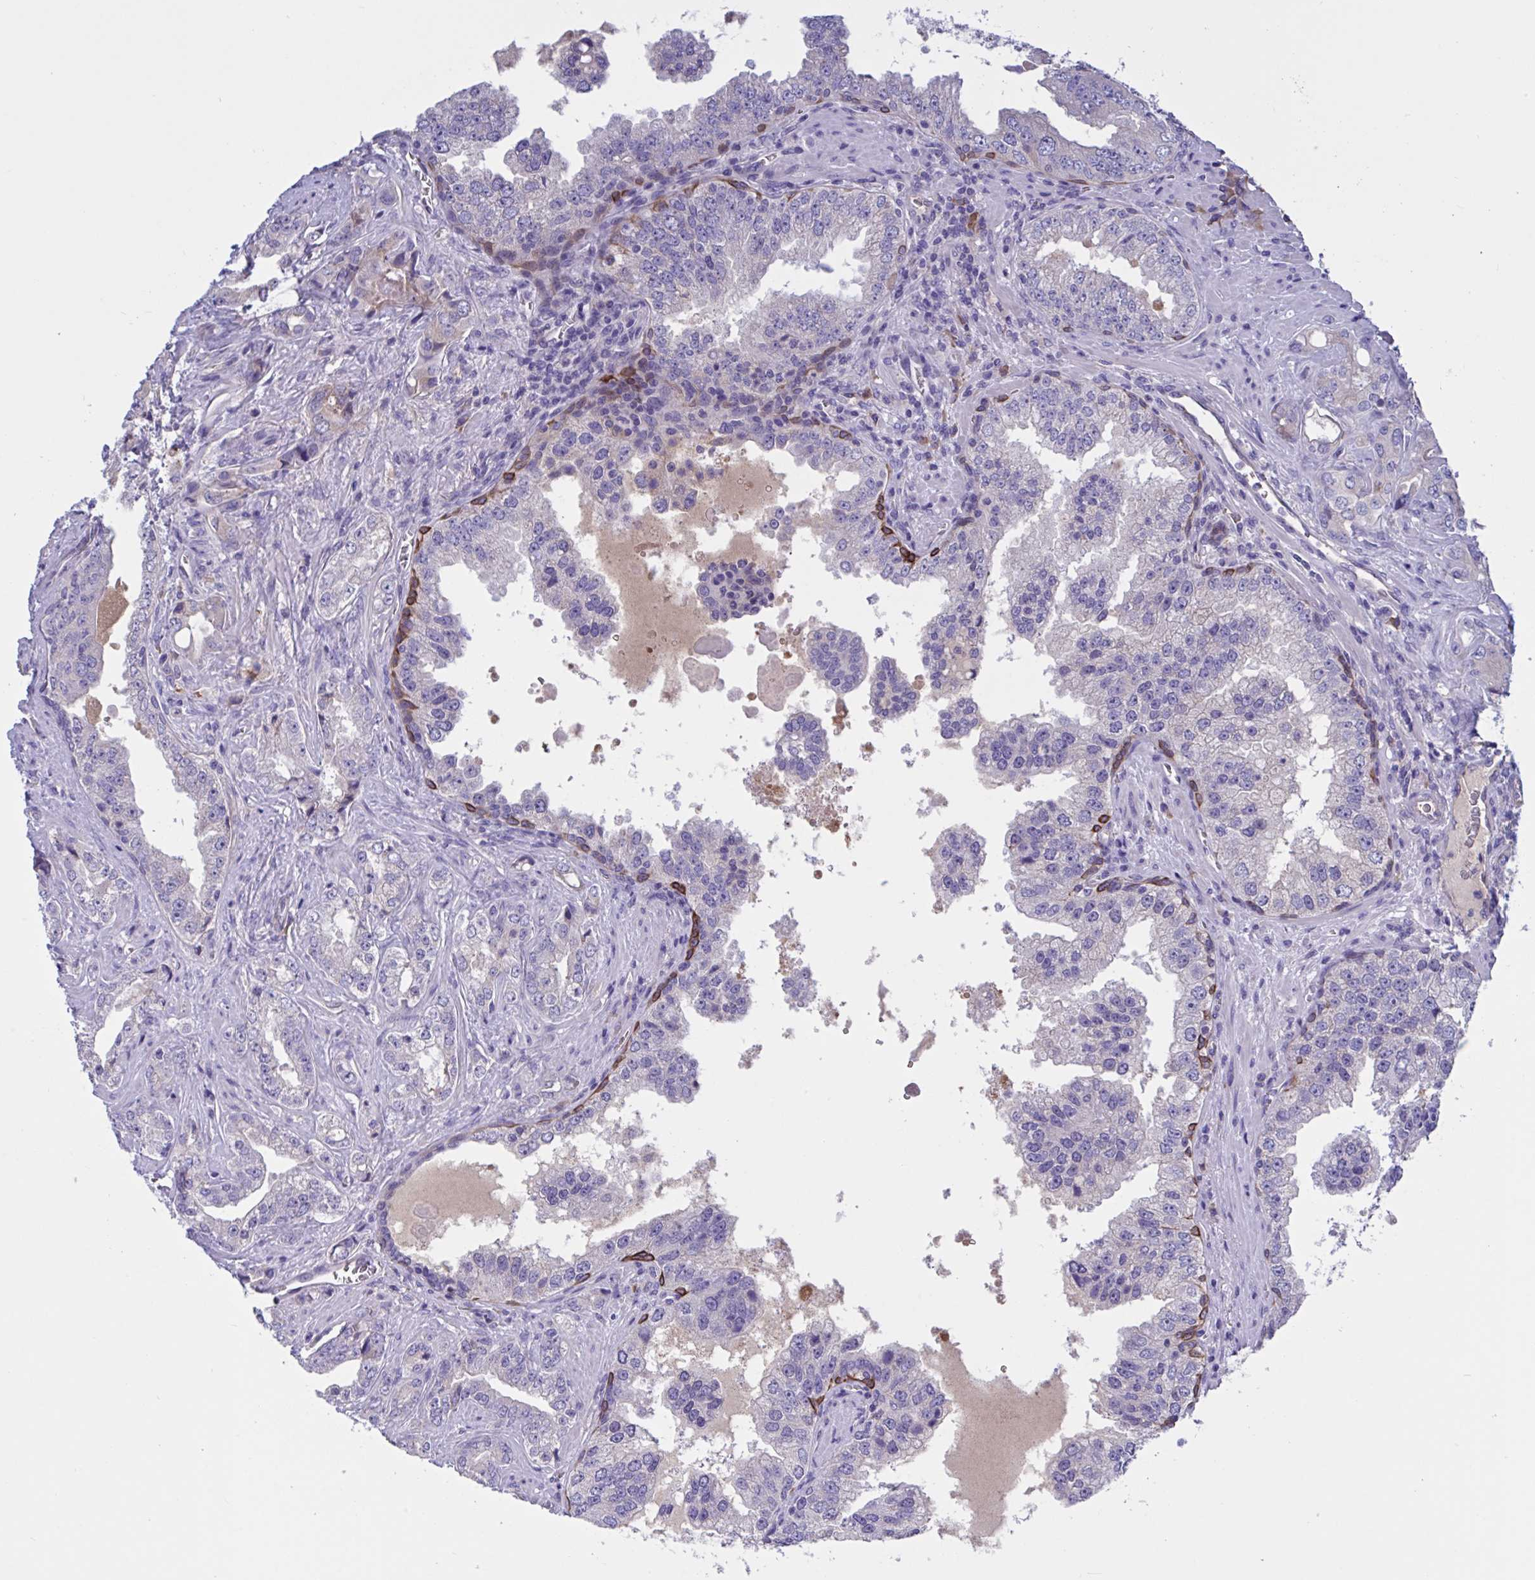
{"staining": {"intensity": "negative", "quantity": "none", "location": "none"}, "tissue": "prostate cancer", "cell_type": "Tumor cells", "image_type": "cancer", "snomed": [{"axis": "morphology", "description": "Adenocarcinoma, High grade"}, {"axis": "topography", "description": "Prostate"}], "caption": "The immunohistochemistry (IHC) image has no significant staining in tumor cells of prostate cancer tissue.", "gene": "SLC66A1", "patient": {"sex": "male", "age": 67}}